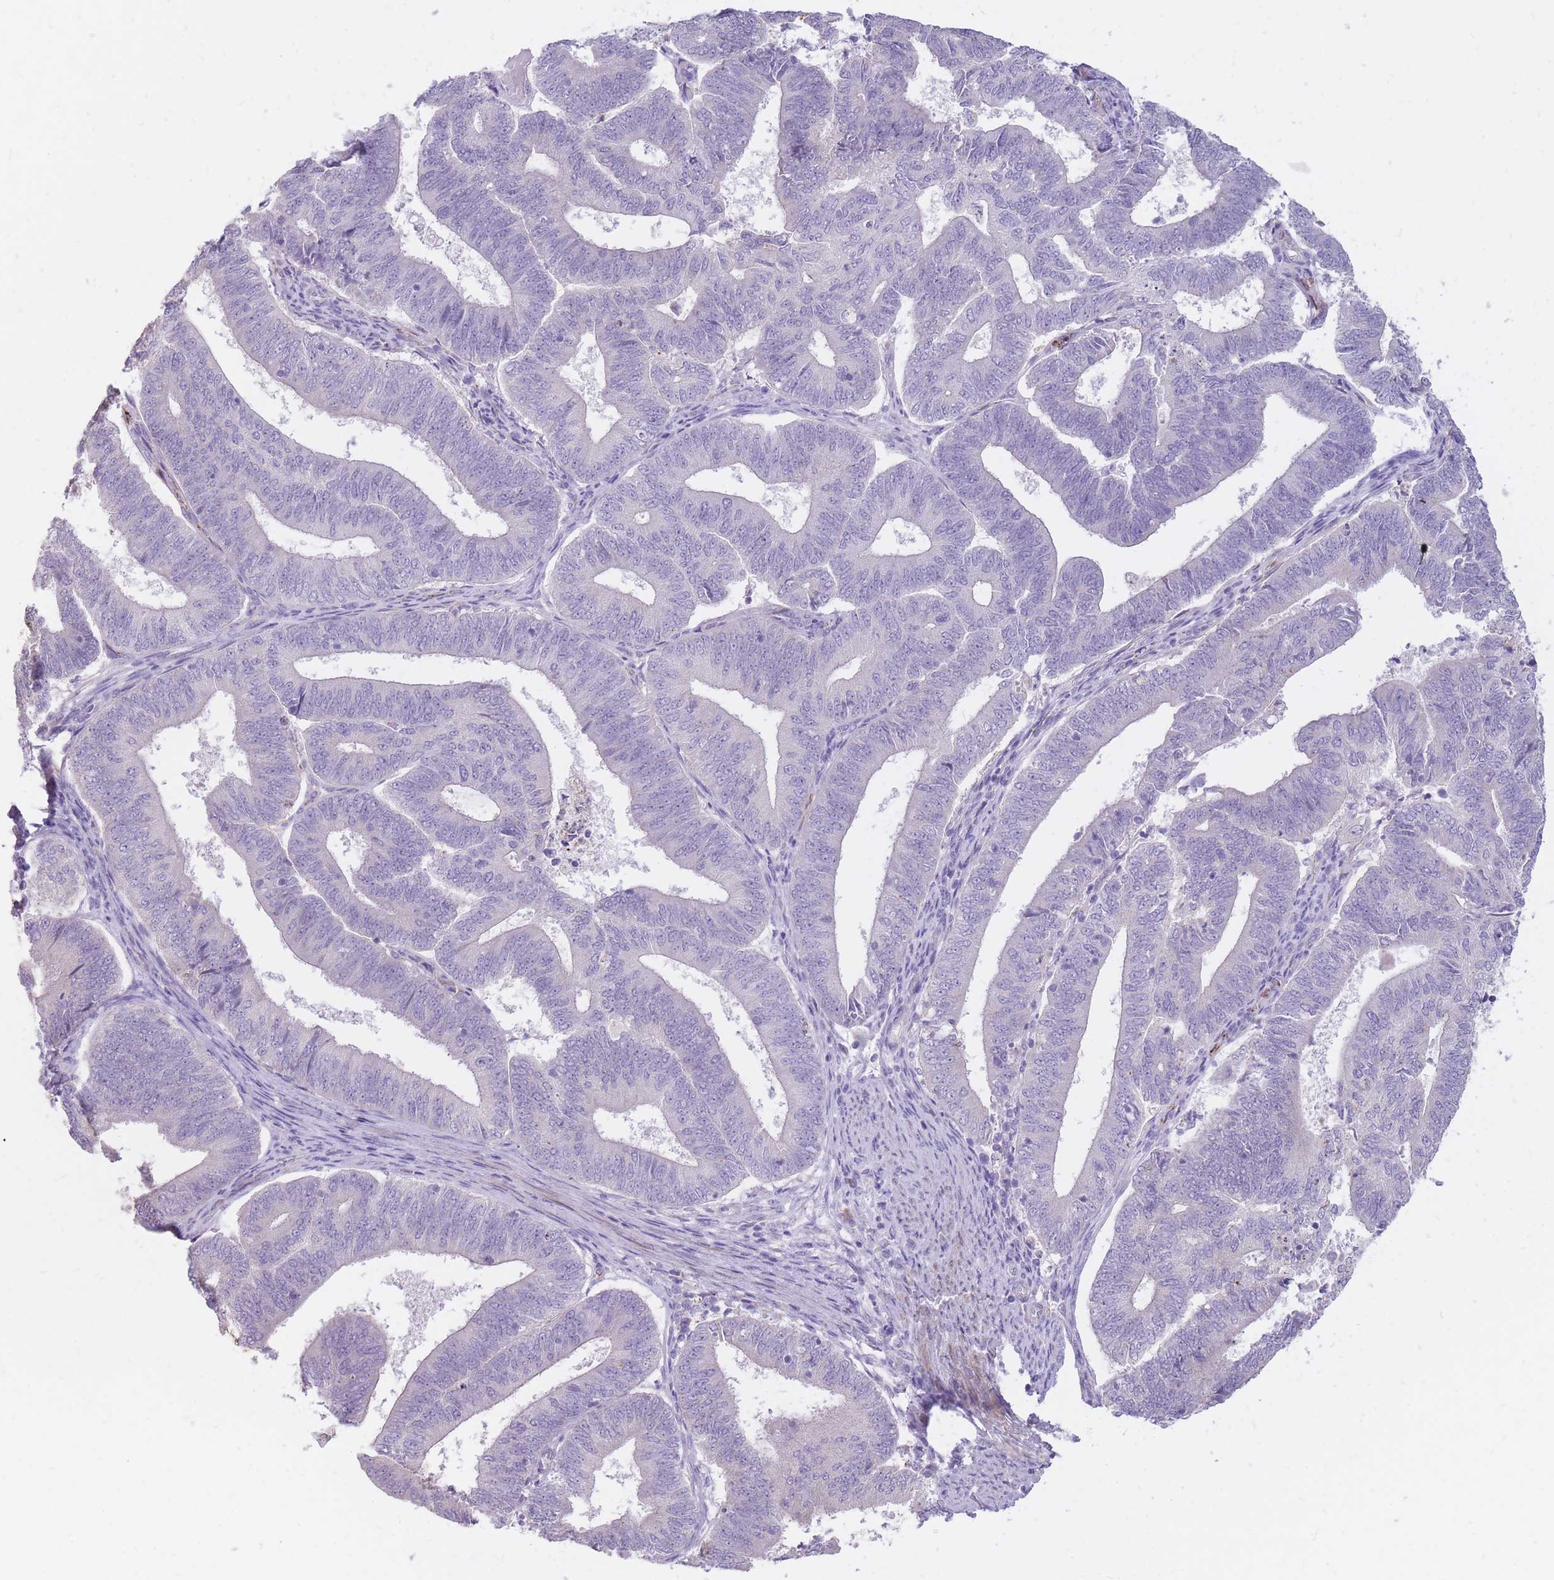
{"staining": {"intensity": "negative", "quantity": "none", "location": "none"}, "tissue": "endometrial cancer", "cell_type": "Tumor cells", "image_type": "cancer", "snomed": [{"axis": "morphology", "description": "Adenocarcinoma, NOS"}, {"axis": "topography", "description": "Endometrium"}], "caption": "Human adenocarcinoma (endometrial) stained for a protein using immunohistochemistry (IHC) demonstrates no staining in tumor cells.", "gene": "RNF170", "patient": {"sex": "female", "age": 70}}